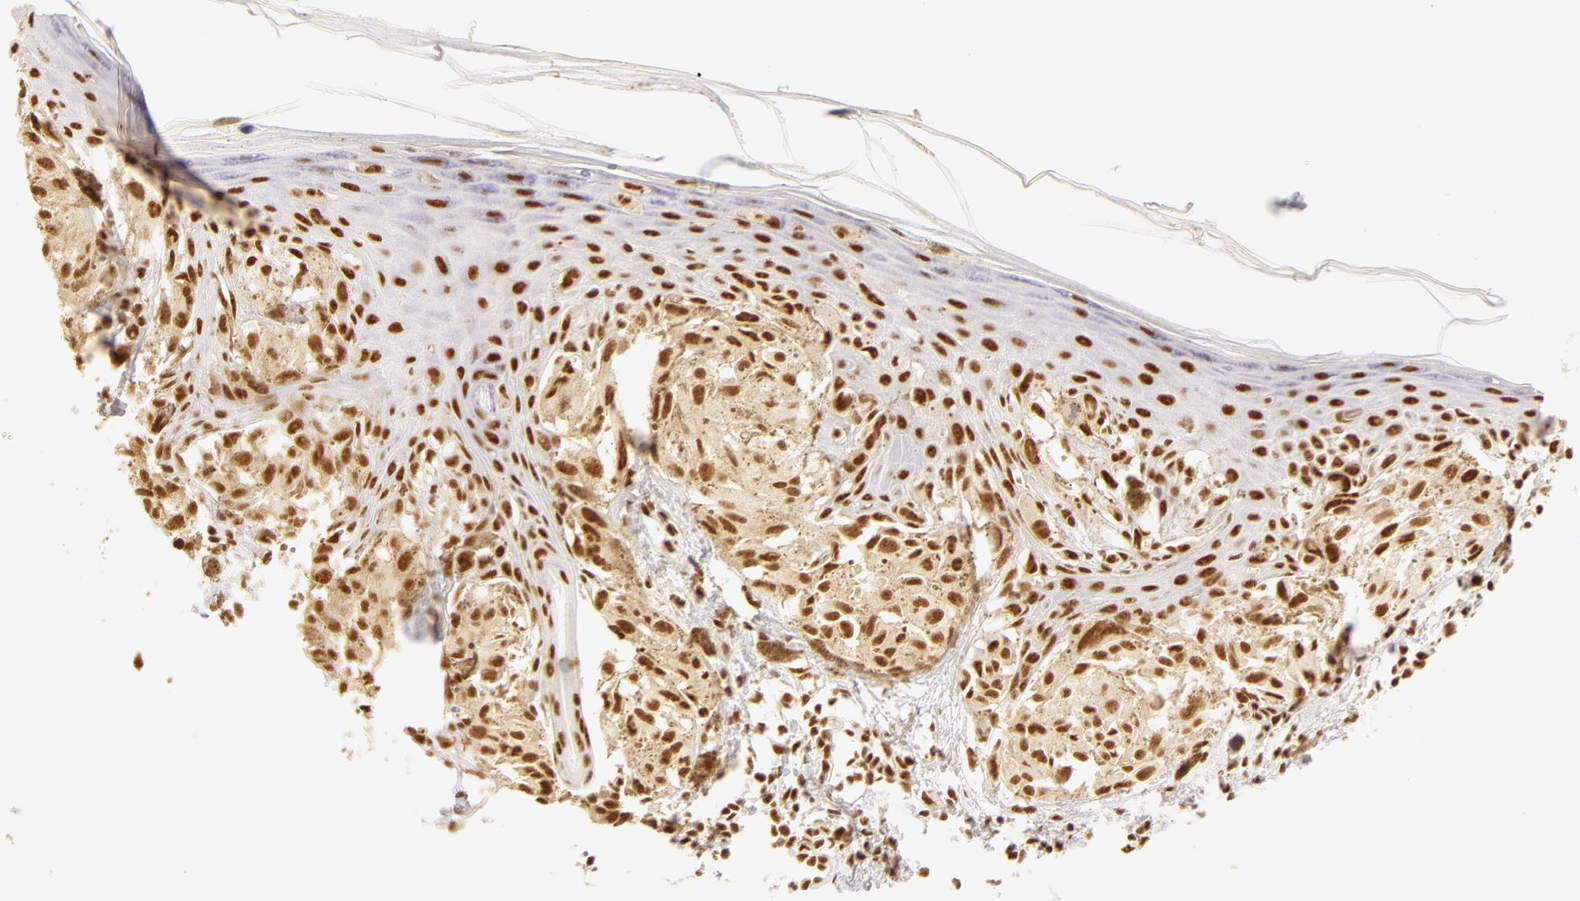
{"staining": {"intensity": "moderate", "quantity": ">75%", "location": "nuclear"}, "tissue": "melanoma", "cell_type": "Tumor cells", "image_type": "cancer", "snomed": [{"axis": "morphology", "description": "Malignant melanoma, NOS"}, {"axis": "topography", "description": "Skin"}], "caption": "Protein analysis of melanoma tissue displays moderate nuclear staining in about >75% of tumor cells.", "gene": "RBM39", "patient": {"sex": "female", "age": 72}}